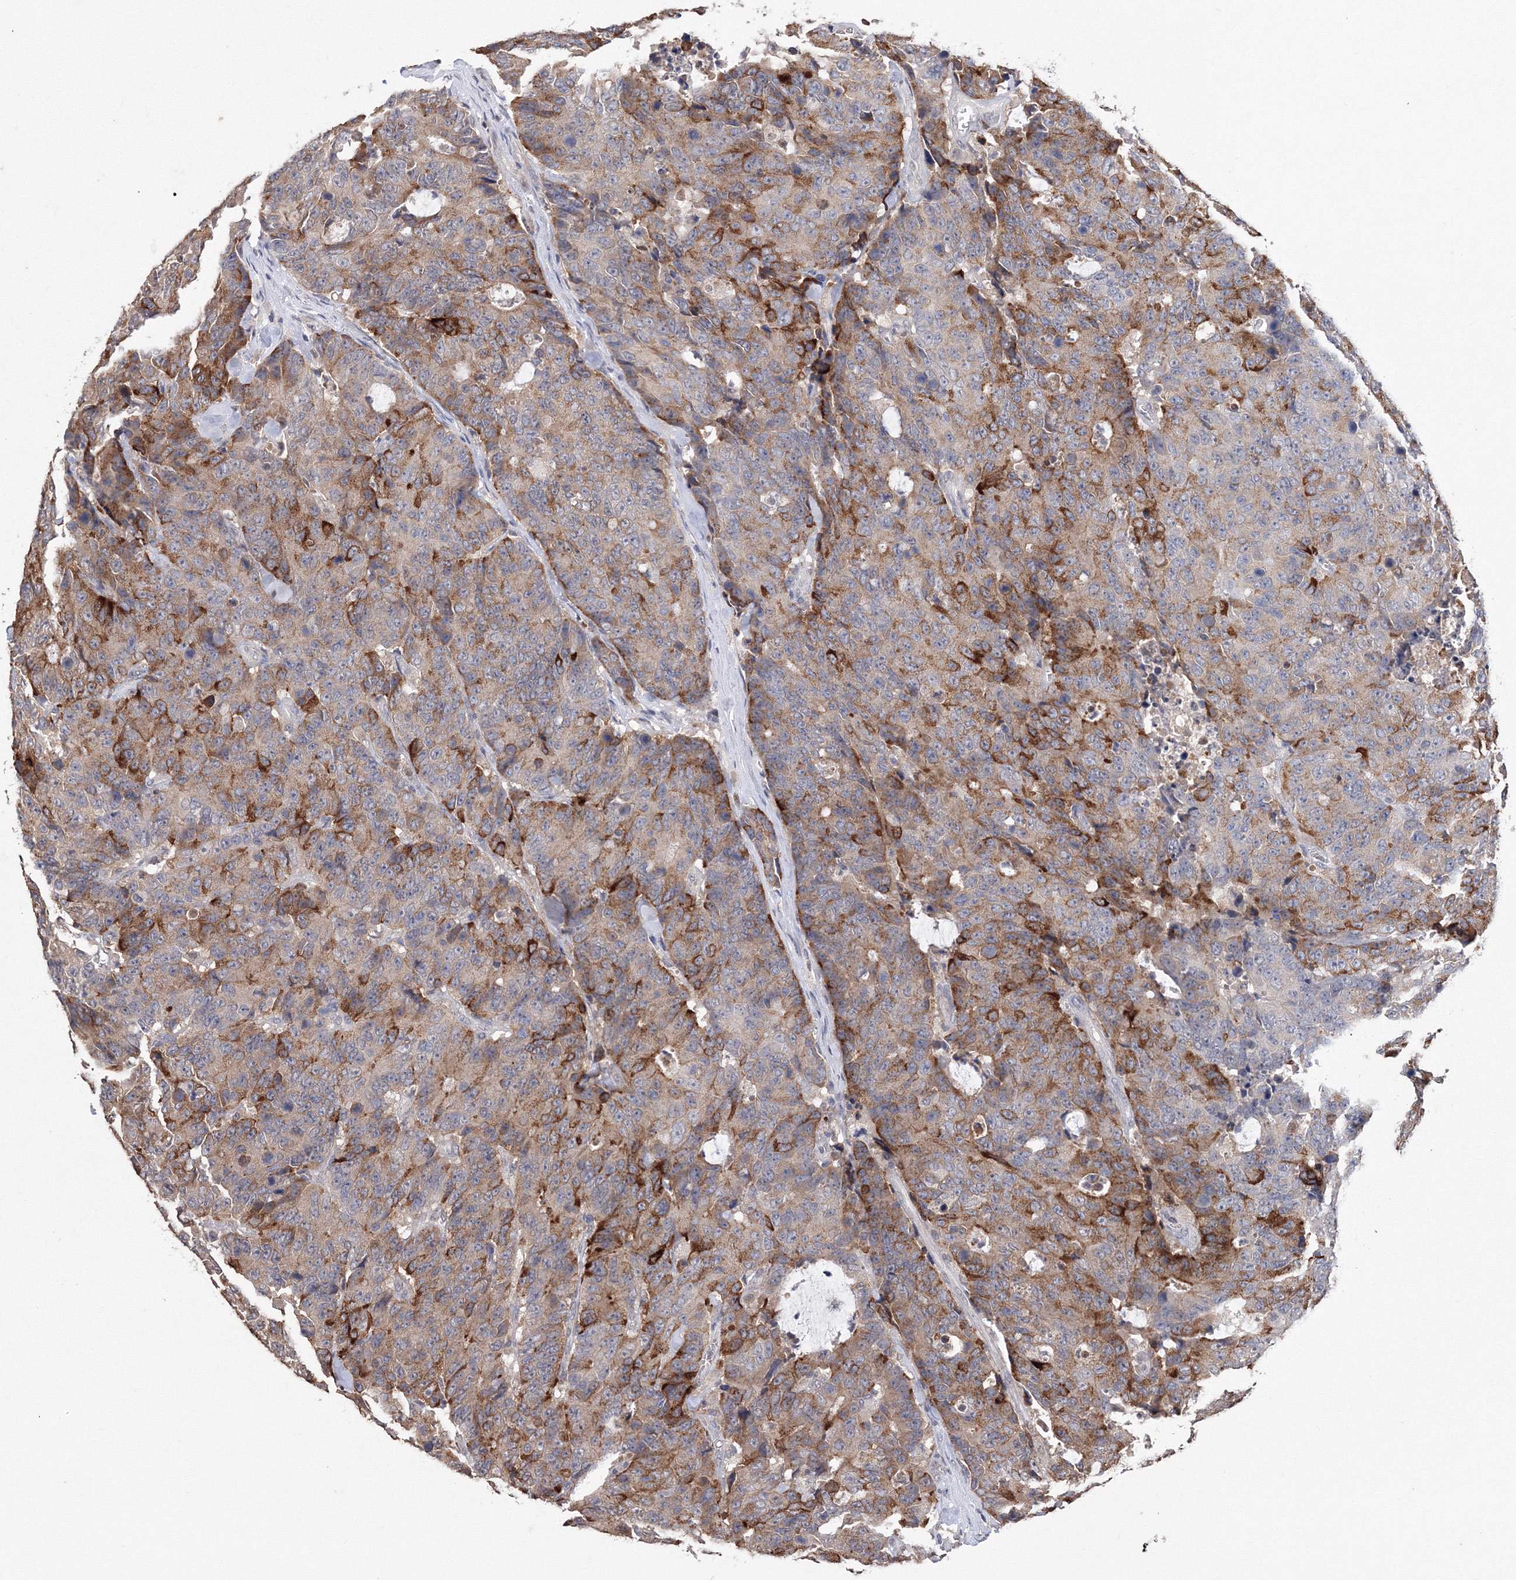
{"staining": {"intensity": "moderate", "quantity": ">75%", "location": "cytoplasmic/membranous"}, "tissue": "colorectal cancer", "cell_type": "Tumor cells", "image_type": "cancer", "snomed": [{"axis": "morphology", "description": "Adenocarcinoma, NOS"}, {"axis": "topography", "description": "Colon"}], "caption": "Adenocarcinoma (colorectal) tissue exhibits moderate cytoplasmic/membranous staining in about >75% of tumor cells, visualized by immunohistochemistry.", "gene": "GPN1", "patient": {"sex": "female", "age": 86}}